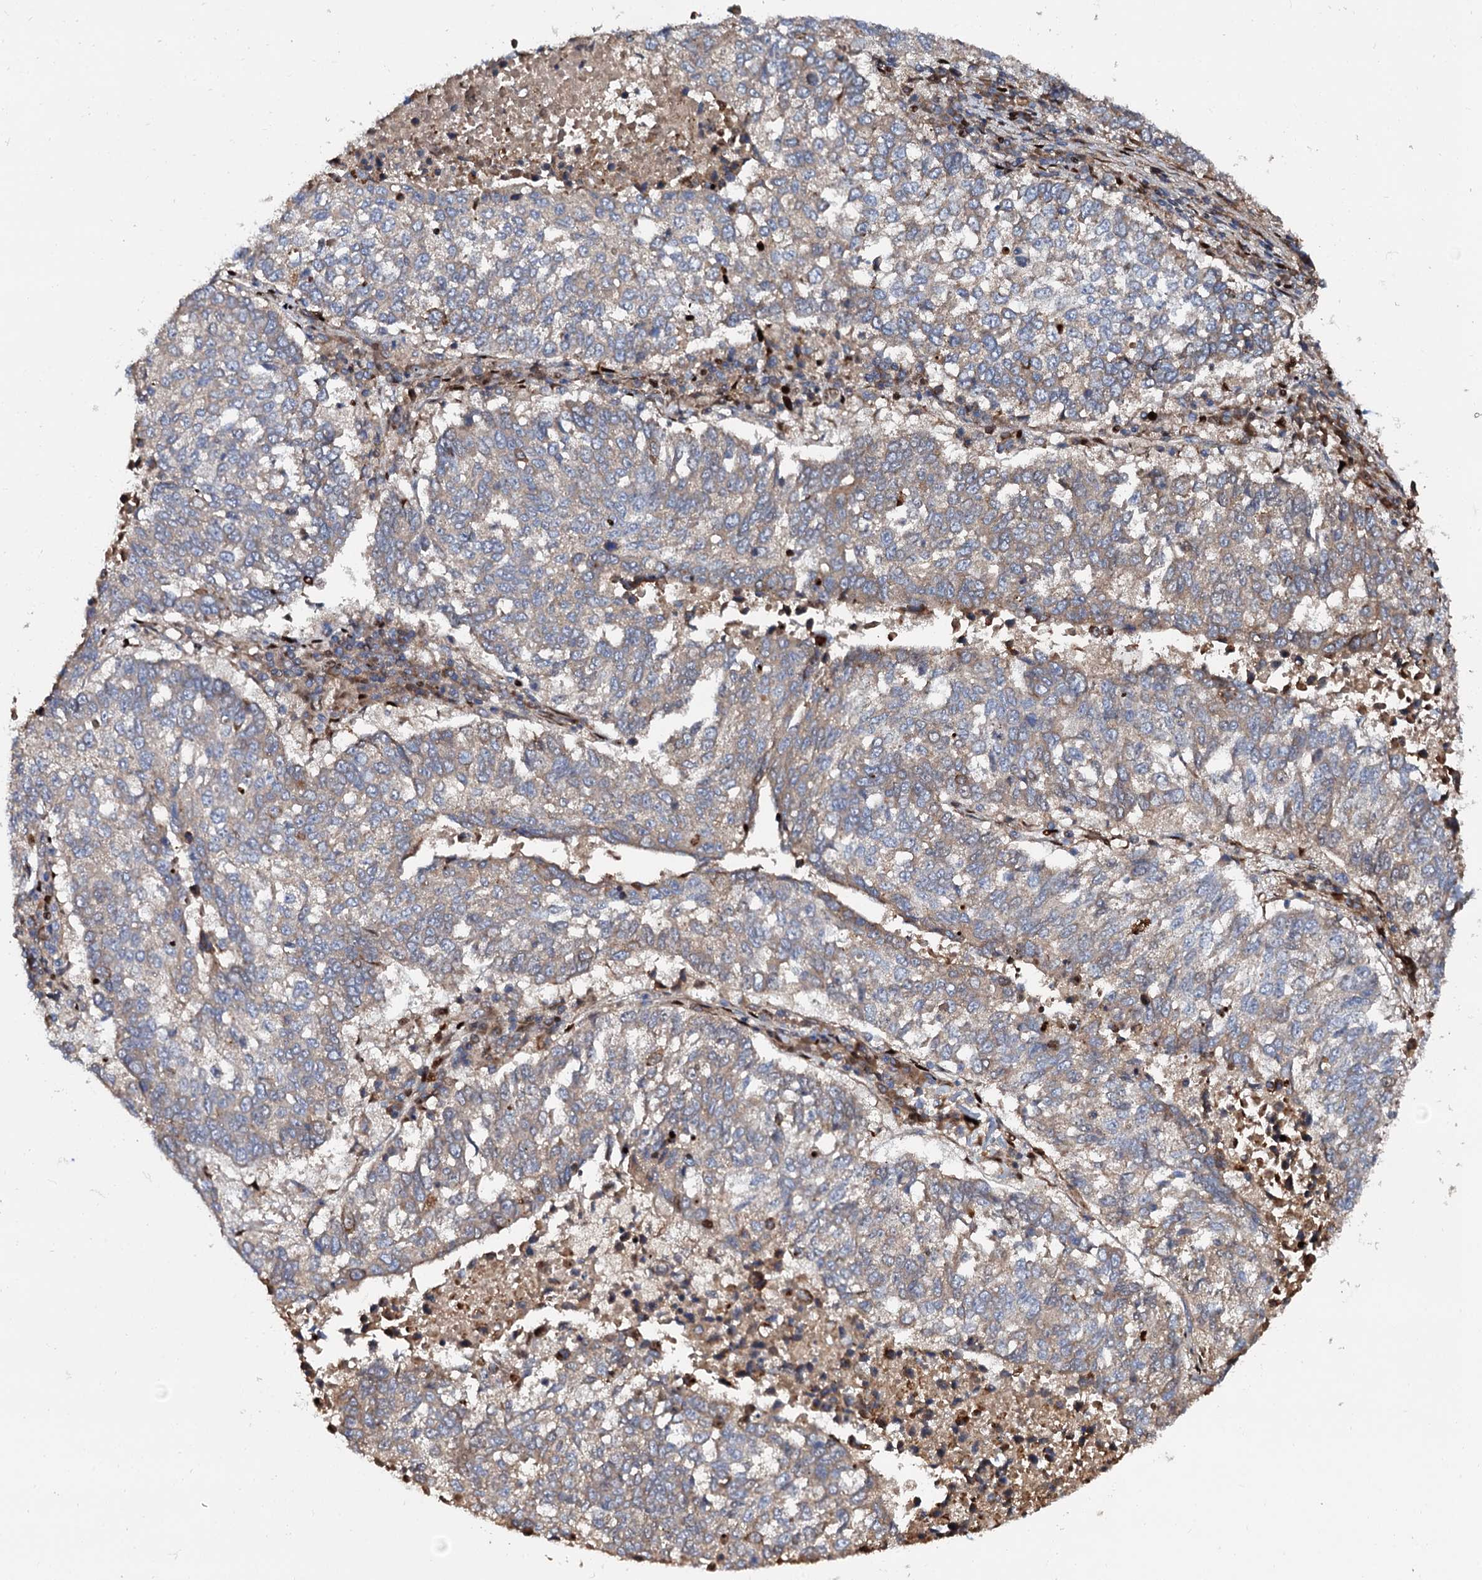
{"staining": {"intensity": "weak", "quantity": ">75%", "location": "cytoplasmic/membranous"}, "tissue": "lung cancer", "cell_type": "Tumor cells", "image_type": "cancer", "snomed": [{"axis": "morphology", "description": "Squamous cell carcinoma, NOS"}, {"axis": "topography", "description": "Lung"}], "caption": "Immunohistochemistry staining of lung cancer, which displays low levels of weak cytoplasmic/membranous positivity in approximately >75% of tumor cells indicating weak cytoplasmic/membranous protein expression. The staining was performed using DAB (3,3'-diaminobenzidine) (brown) for protein detection and nuclei were counterstained in hematoxylin (blue).", "gene": "ISM2", "patient": {"sex": "male", "age": 73}}